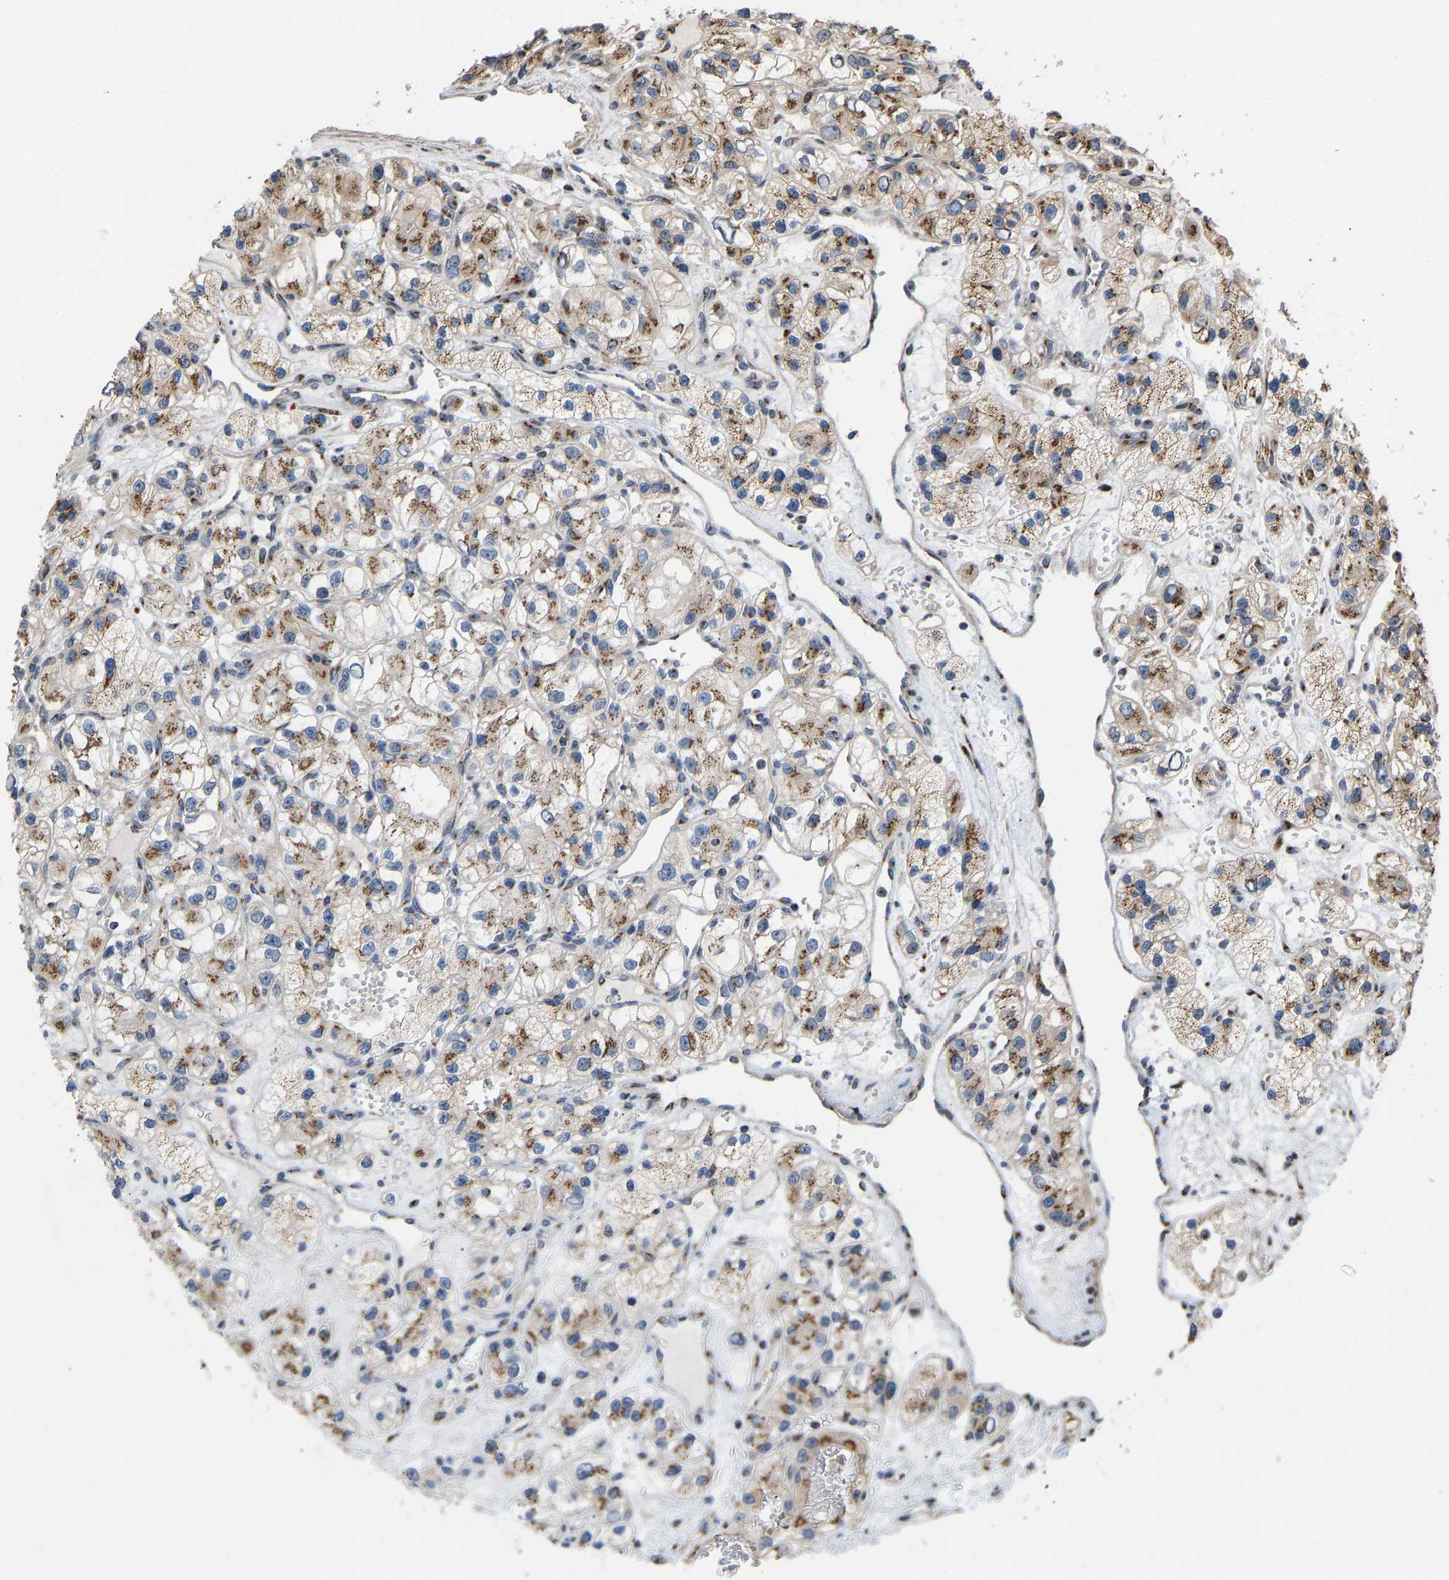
{"staining": {"intensity": "moderate", "quantity": ">75%", "location": "cytoplasmic/membranous"}, "tissue": "renal cancer", "cell_type": "Tumor cells", "image_type": "cancer", "snomed": [{"axis": "morphology", "description": "Adenocarcinoma, NOS"}, {"axis": "topography", "description": "Kidney"}], "caption": "Immunohistochemistry of renal adenocarcinoma reveals medium levels of moderate cytoplasmic/membranous positivity in about >75% of tumor cells.", "gene": "YIPF4", "patient": {"sex": "female", "age": 57}}